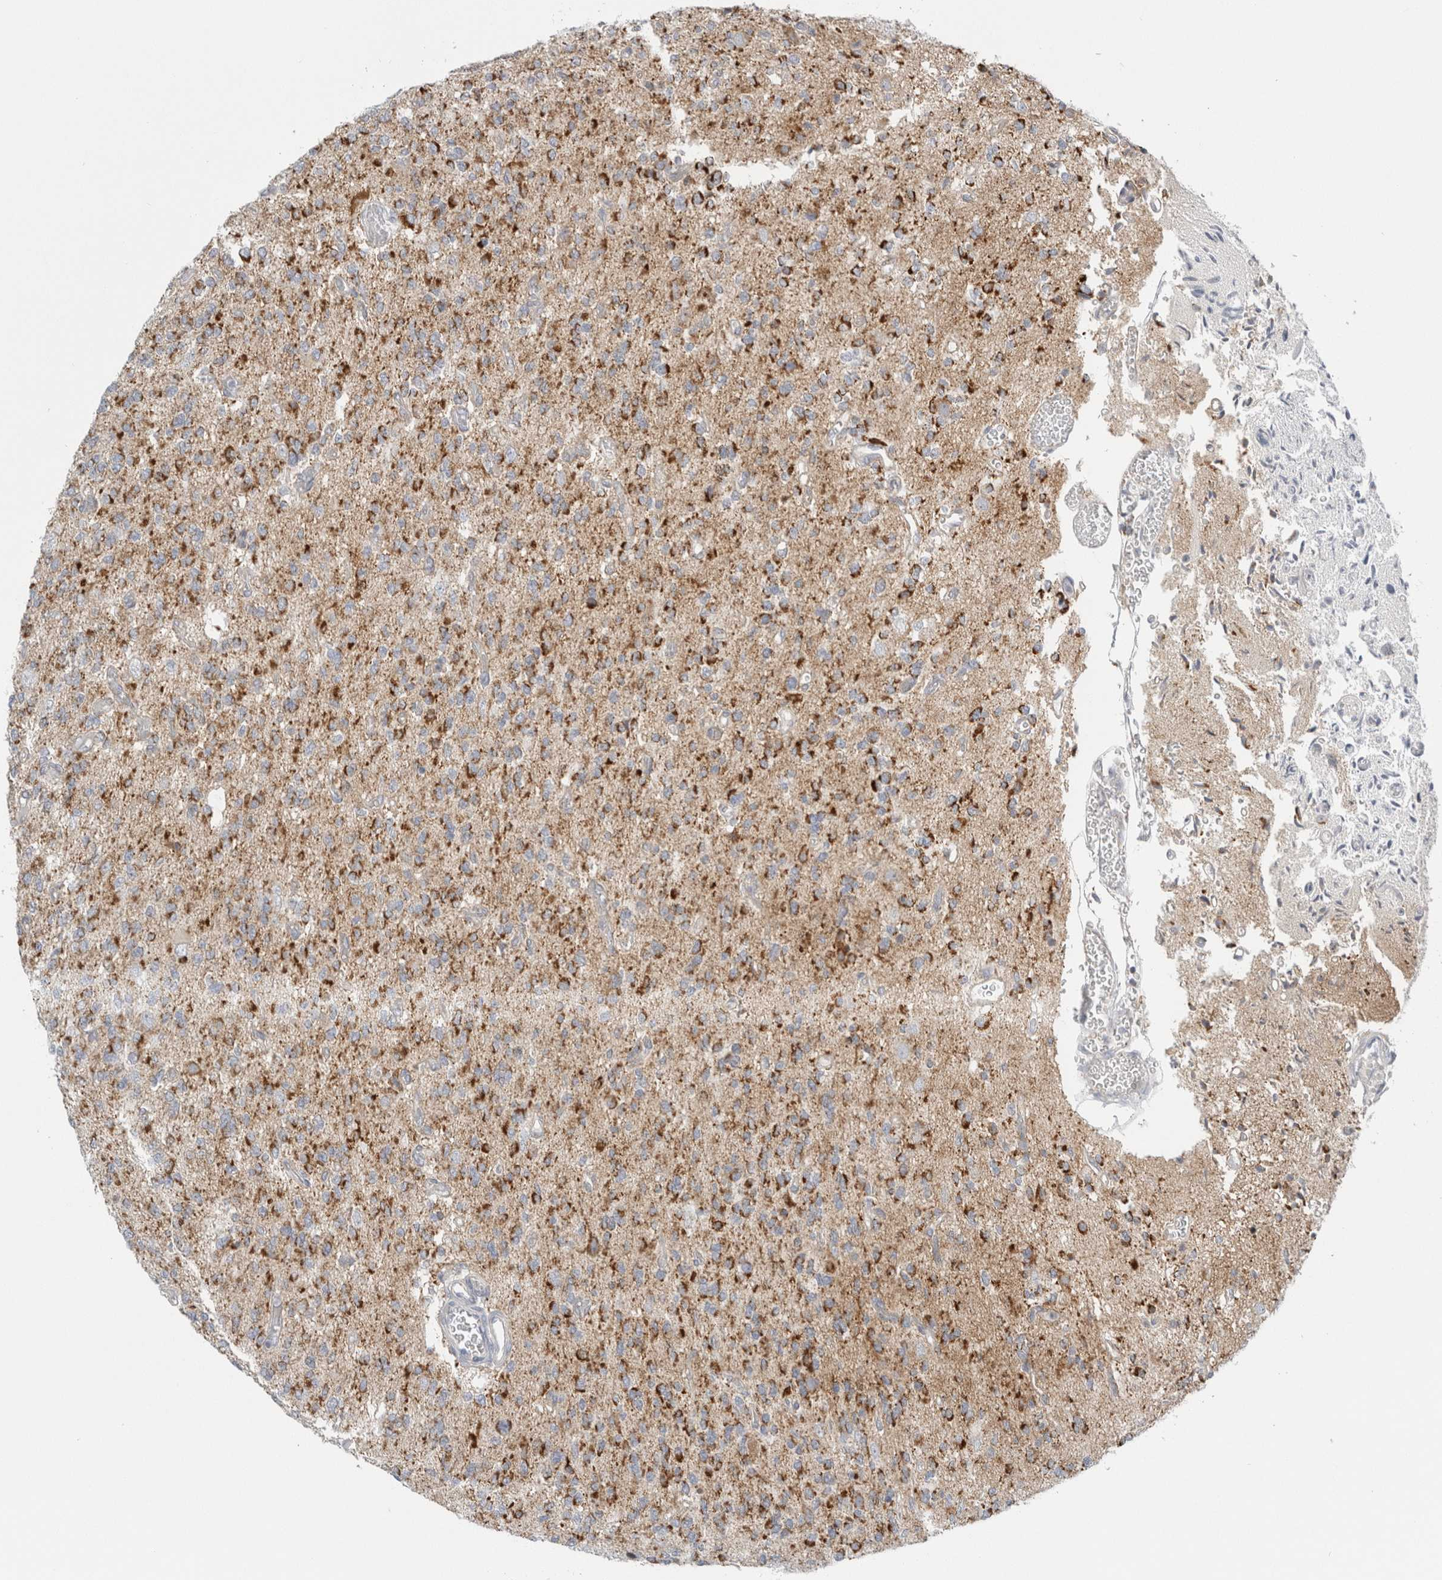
{"staining": {"intensity": "strong", "quantity": ">75%", "location": "cytoplasmic/membranous"}, "tissue": "glioma", "cell_type": "Tumor cells", "image_type": "cancer", "snomed": [{"axis": "morphology", "description": "Glioma, malignant, Low grade"}, {"axis": "topography", "description": "Brain"}], "caption": "A micrograph showing strong cytoplasmic/membranous expression in about >75% of tumor cells in glioma, as visualized by brown immunohistochemical staining.", "gene": "FAHD1", "patient": {"sex": "male", "age": 38}}